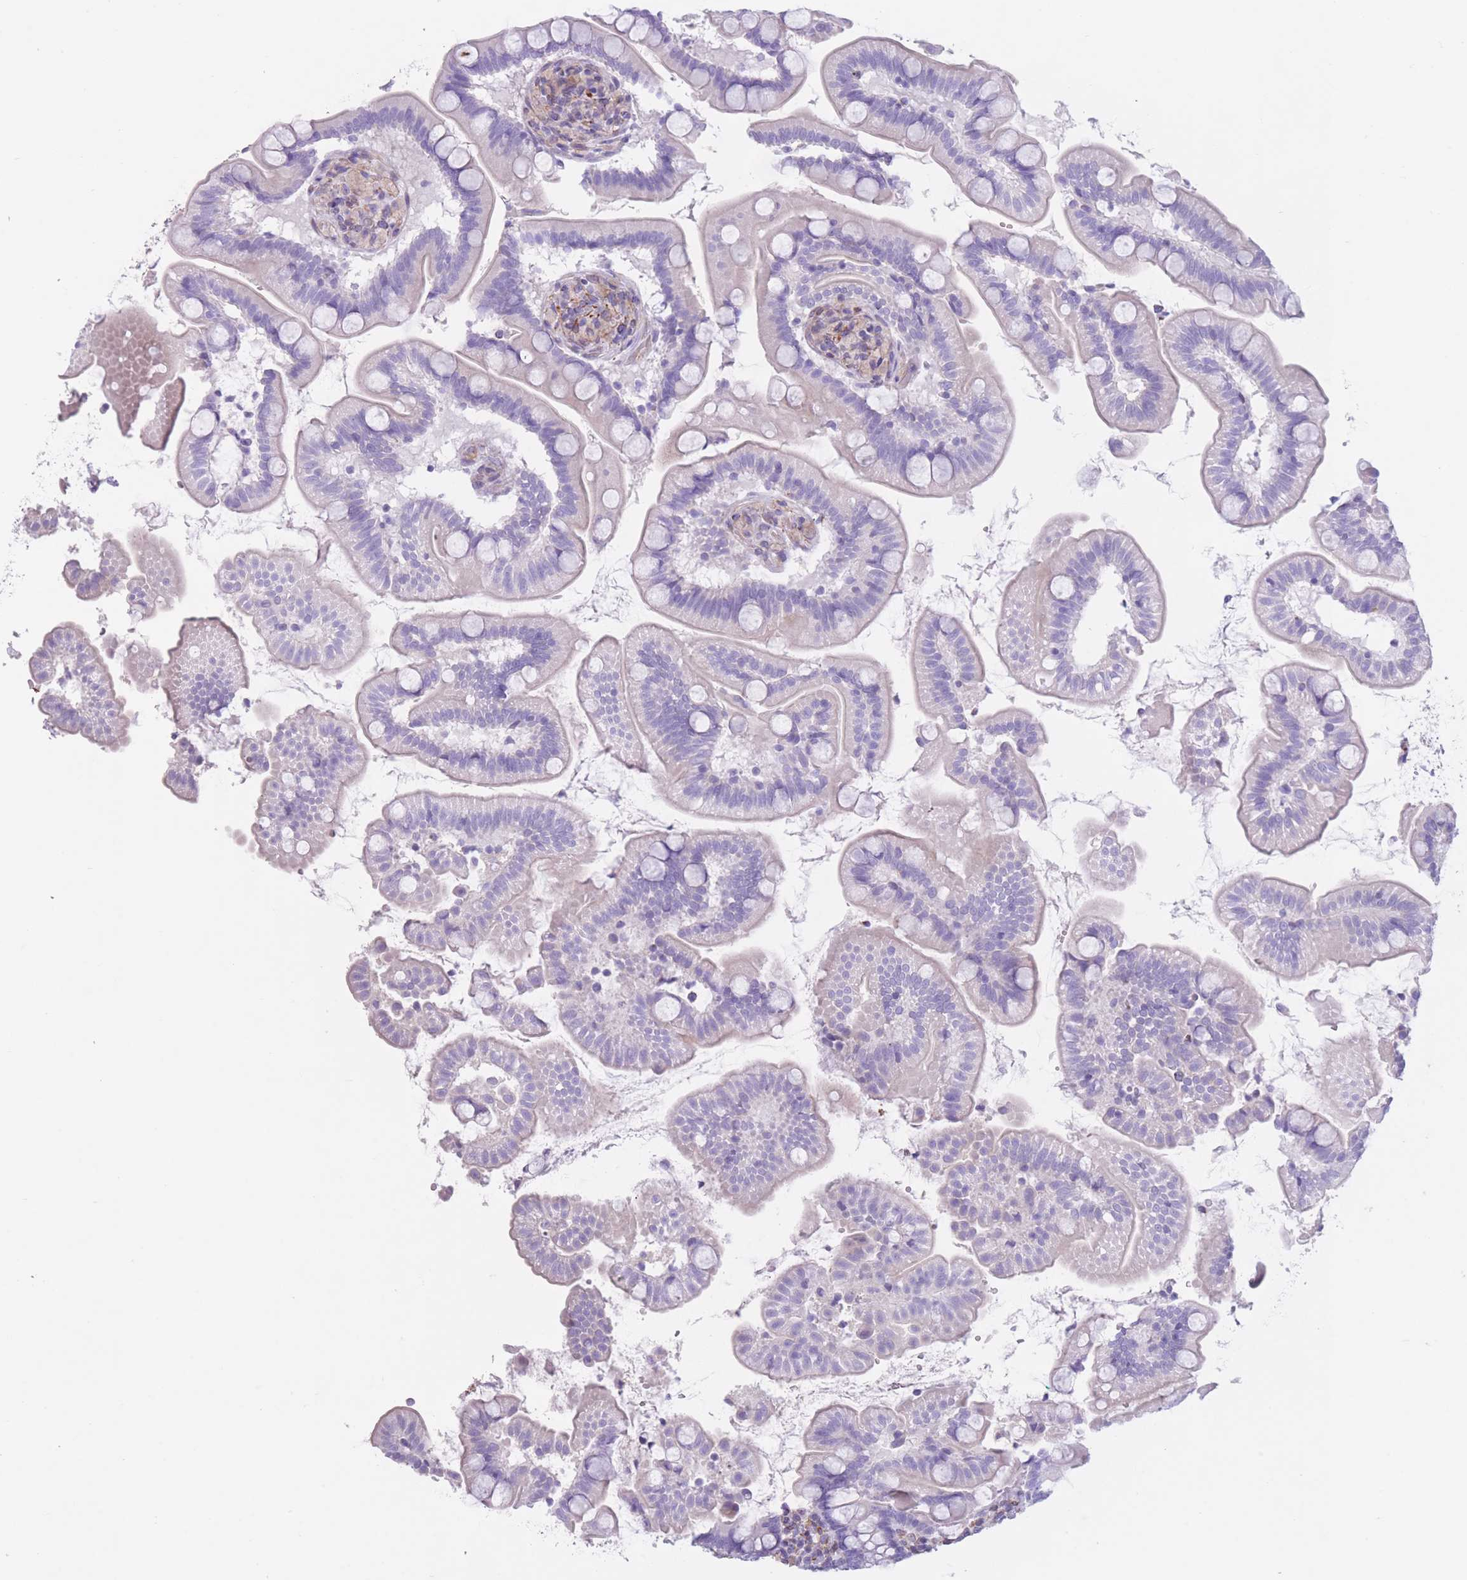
{"staining": {"intensity": "negative", "quantity": "none", "location": "none"}, "tissue": "small intestine", "cell_type": "Glandular cells", "image_type": "normal", "snomed": [{"axis": "morphology", "description": "Normal tissue, NOS"}, {"axis": "topography", "description": "Small intestine"}], "caption": "Immunohistochemistry (IHC) of unremarkable human small intestine reveals no staining in glandular cells. (Brightfield microscopy of DAB (3,3'-diaminobenzidine) IHC at high magnification).", "gene": "ATP5MF", "patient": {"sex": "female", "age": 64}}